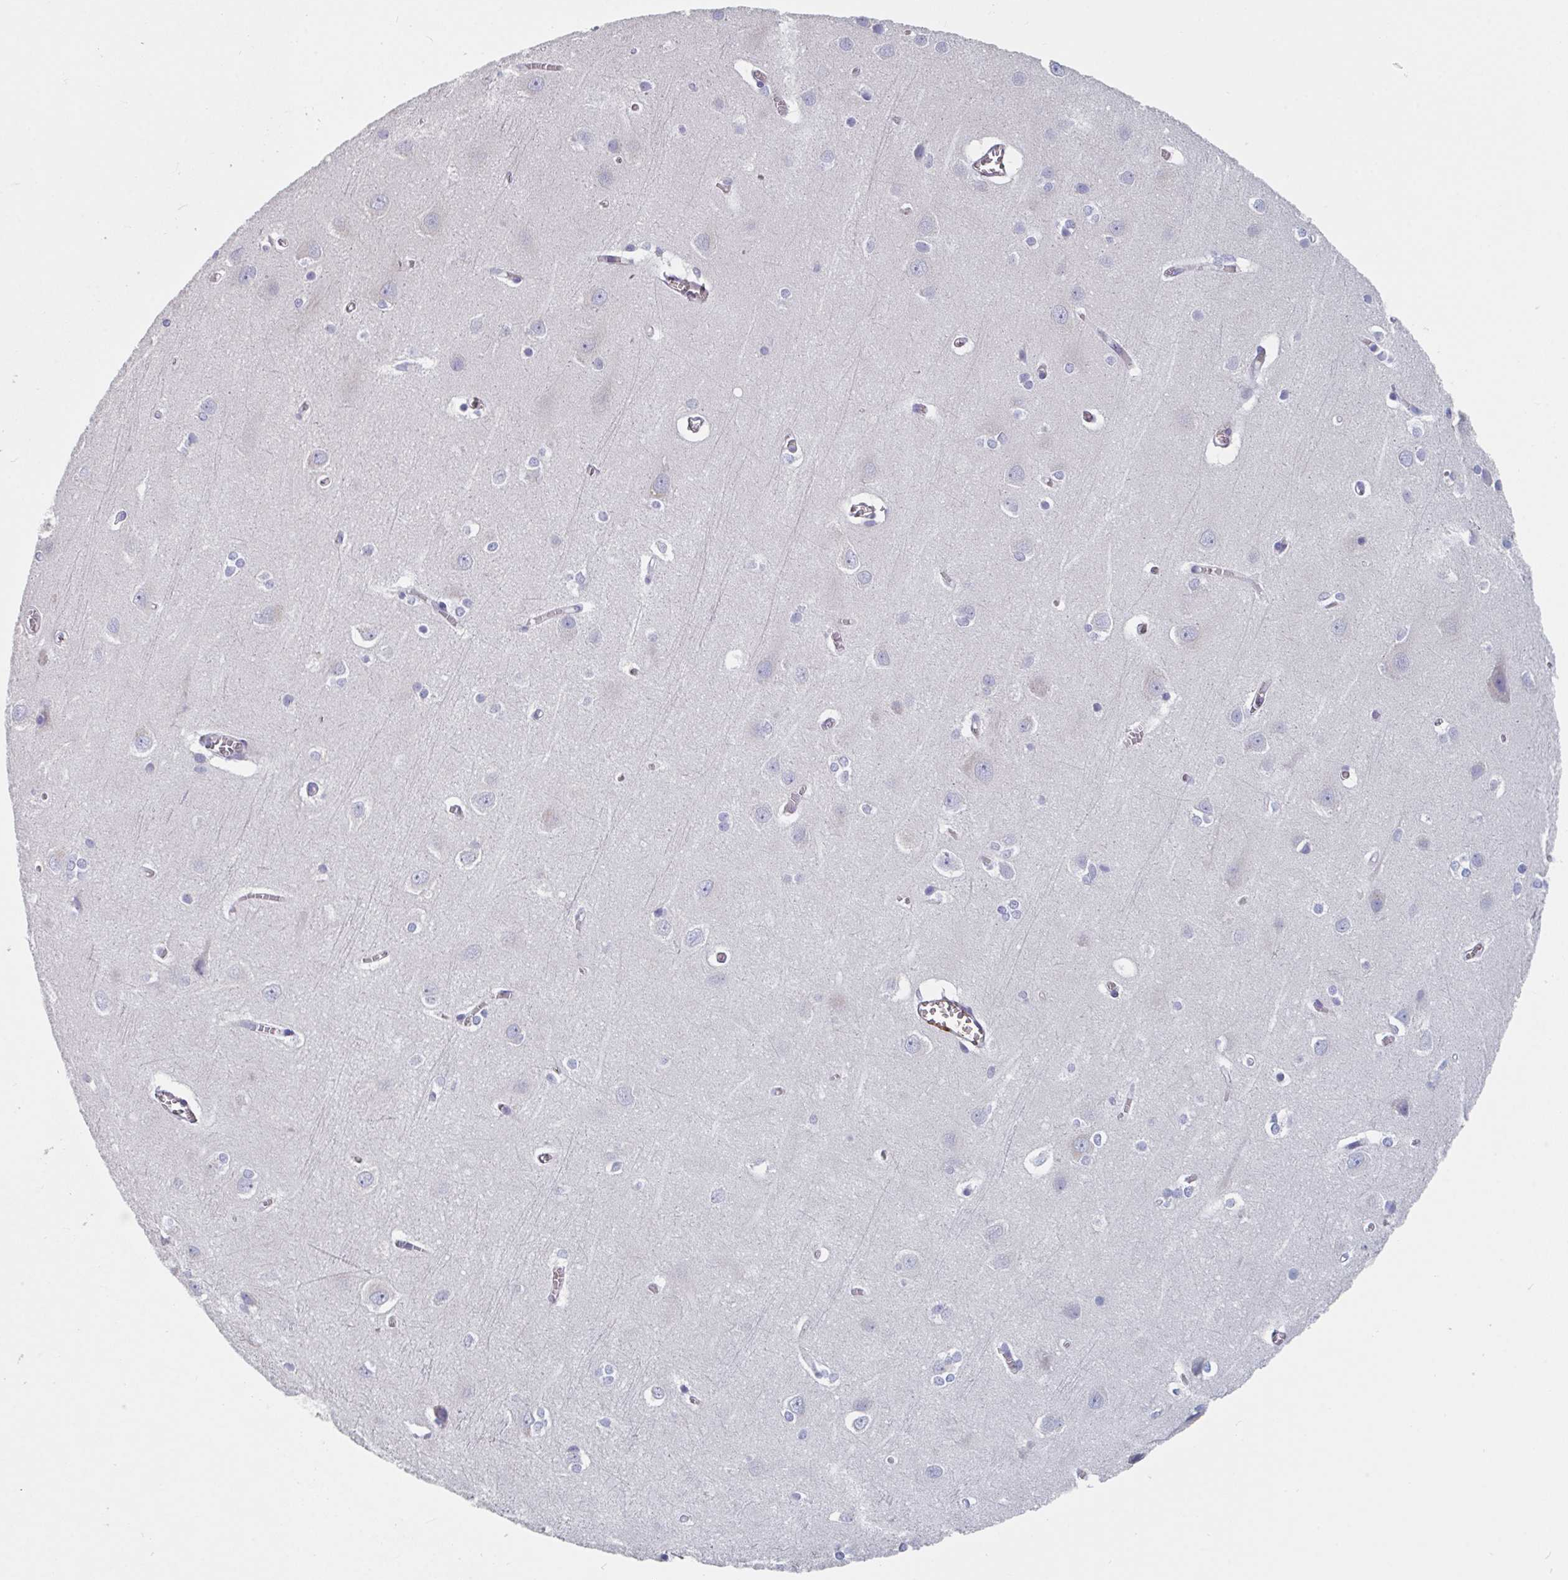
{"staining": {"intensity": "moderate", "quantity": "25%-75%", "location": "cytoplasmic/membranous"}, "tissue": "cerebral cortex", "cell_type": "Endothelial cells", "image_type": "normal", "snomed": [{"axis": "morphology", "description": "Normal tissue, NOS"}, {"axis": "topography", "description": "Cerebral cortex"}], "caption": "Endothelial cells show medium levels of moderate cytoplasmic/membranous staining in about 25%-75% of cells in normal cerebral cortex.", "gene": "ABHD16A", "patient": {"sex": "male", "age": 37}}